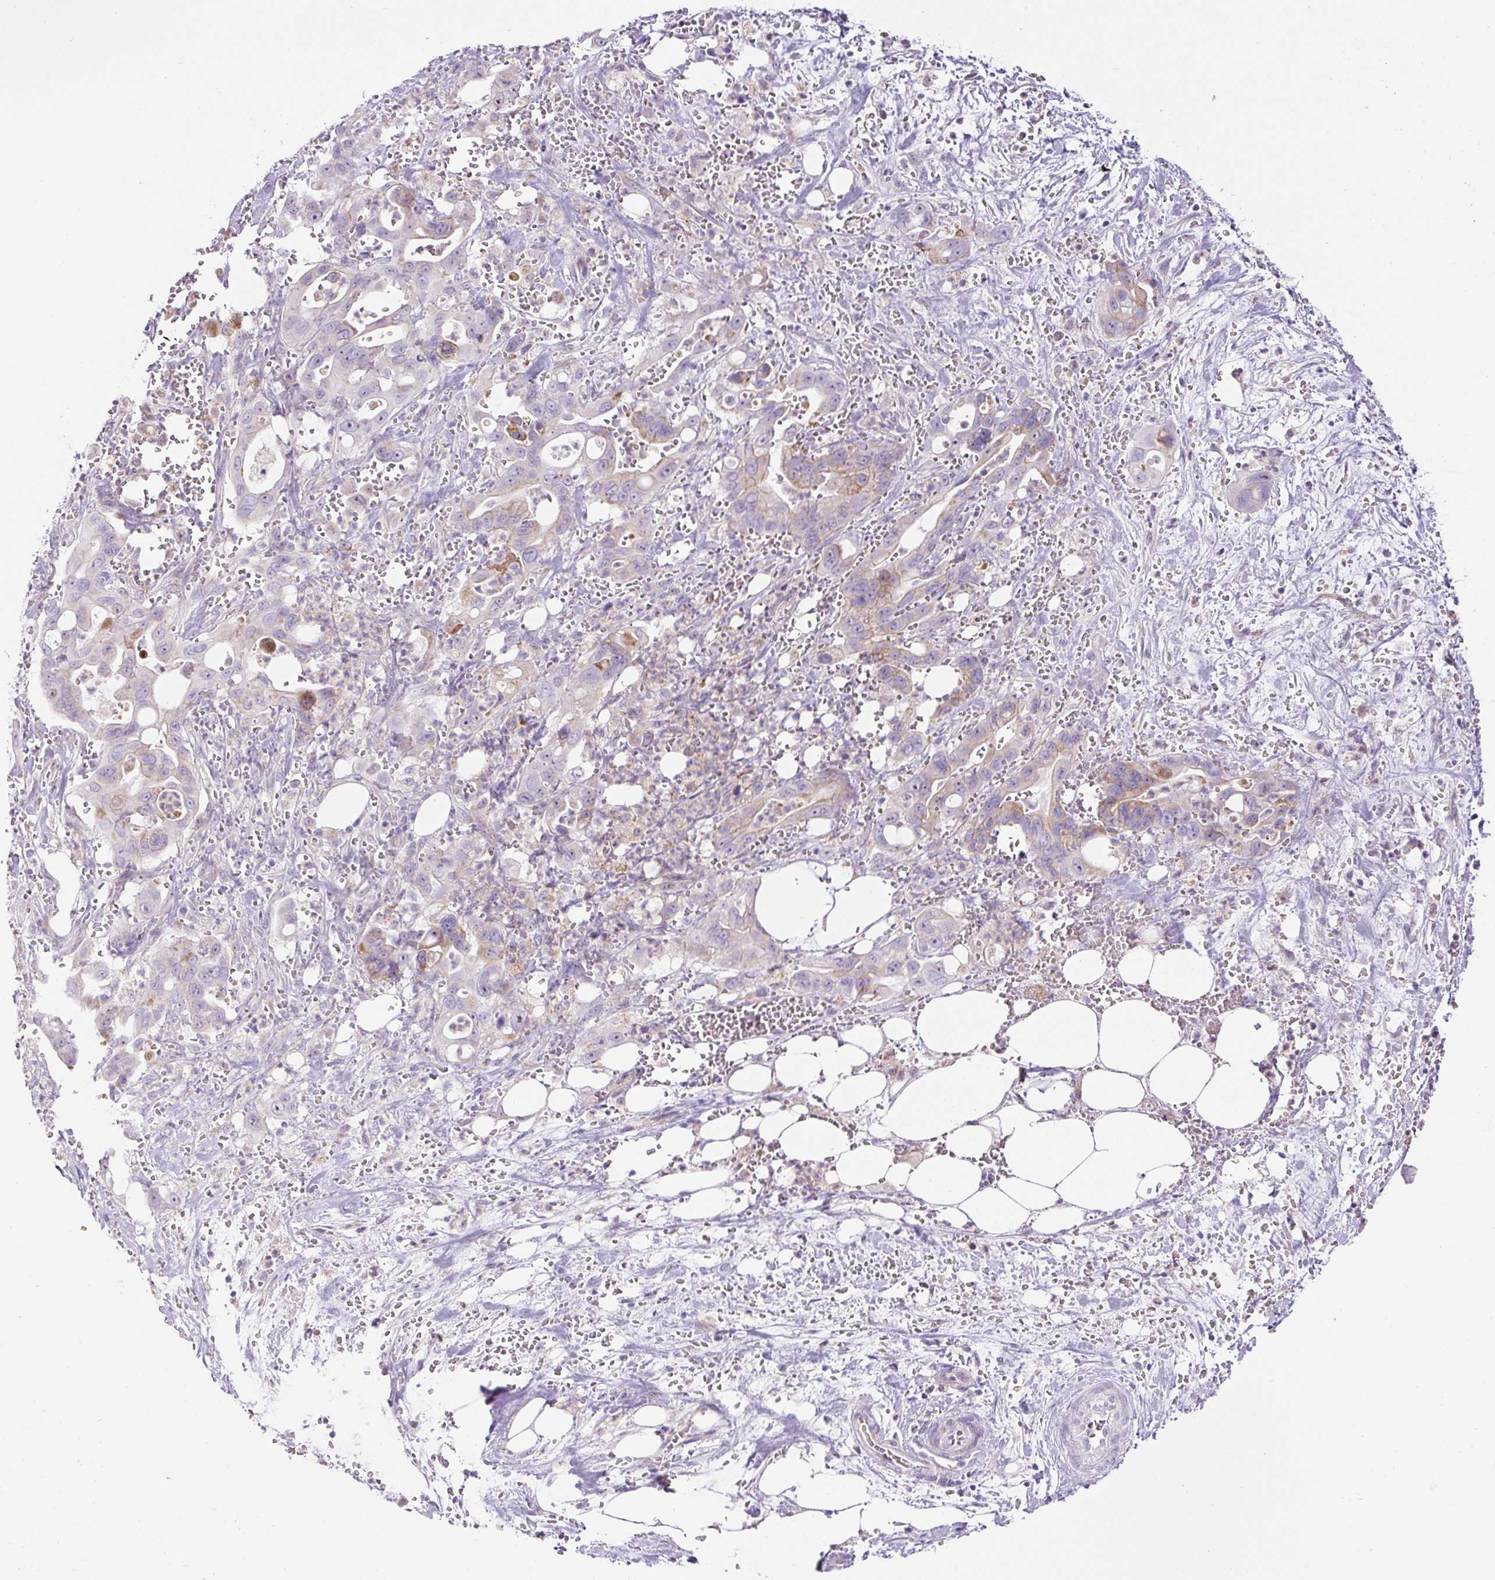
{"staining": {"intensity": "moderate", "quantity": "<25%", "location": "cytoplasmic/membranous"}, "tissue": "pancreatic cancer", "cell_type": "Tumor cells", "image_type": "cancer", "snomed": [{"axis": "morphology", "description": "Adenocarcinoma, NOS"}, {"axis": "topography", "description": "Pancreas"}], "caption": "Human pancreatic cancer stained with a brown dye demonstrates moderate cytoplasmic/membranous positive expression in about <25% of tumor cells.", "gene": "ZNF596", "patient": {"sex": "male", "age": 61}}